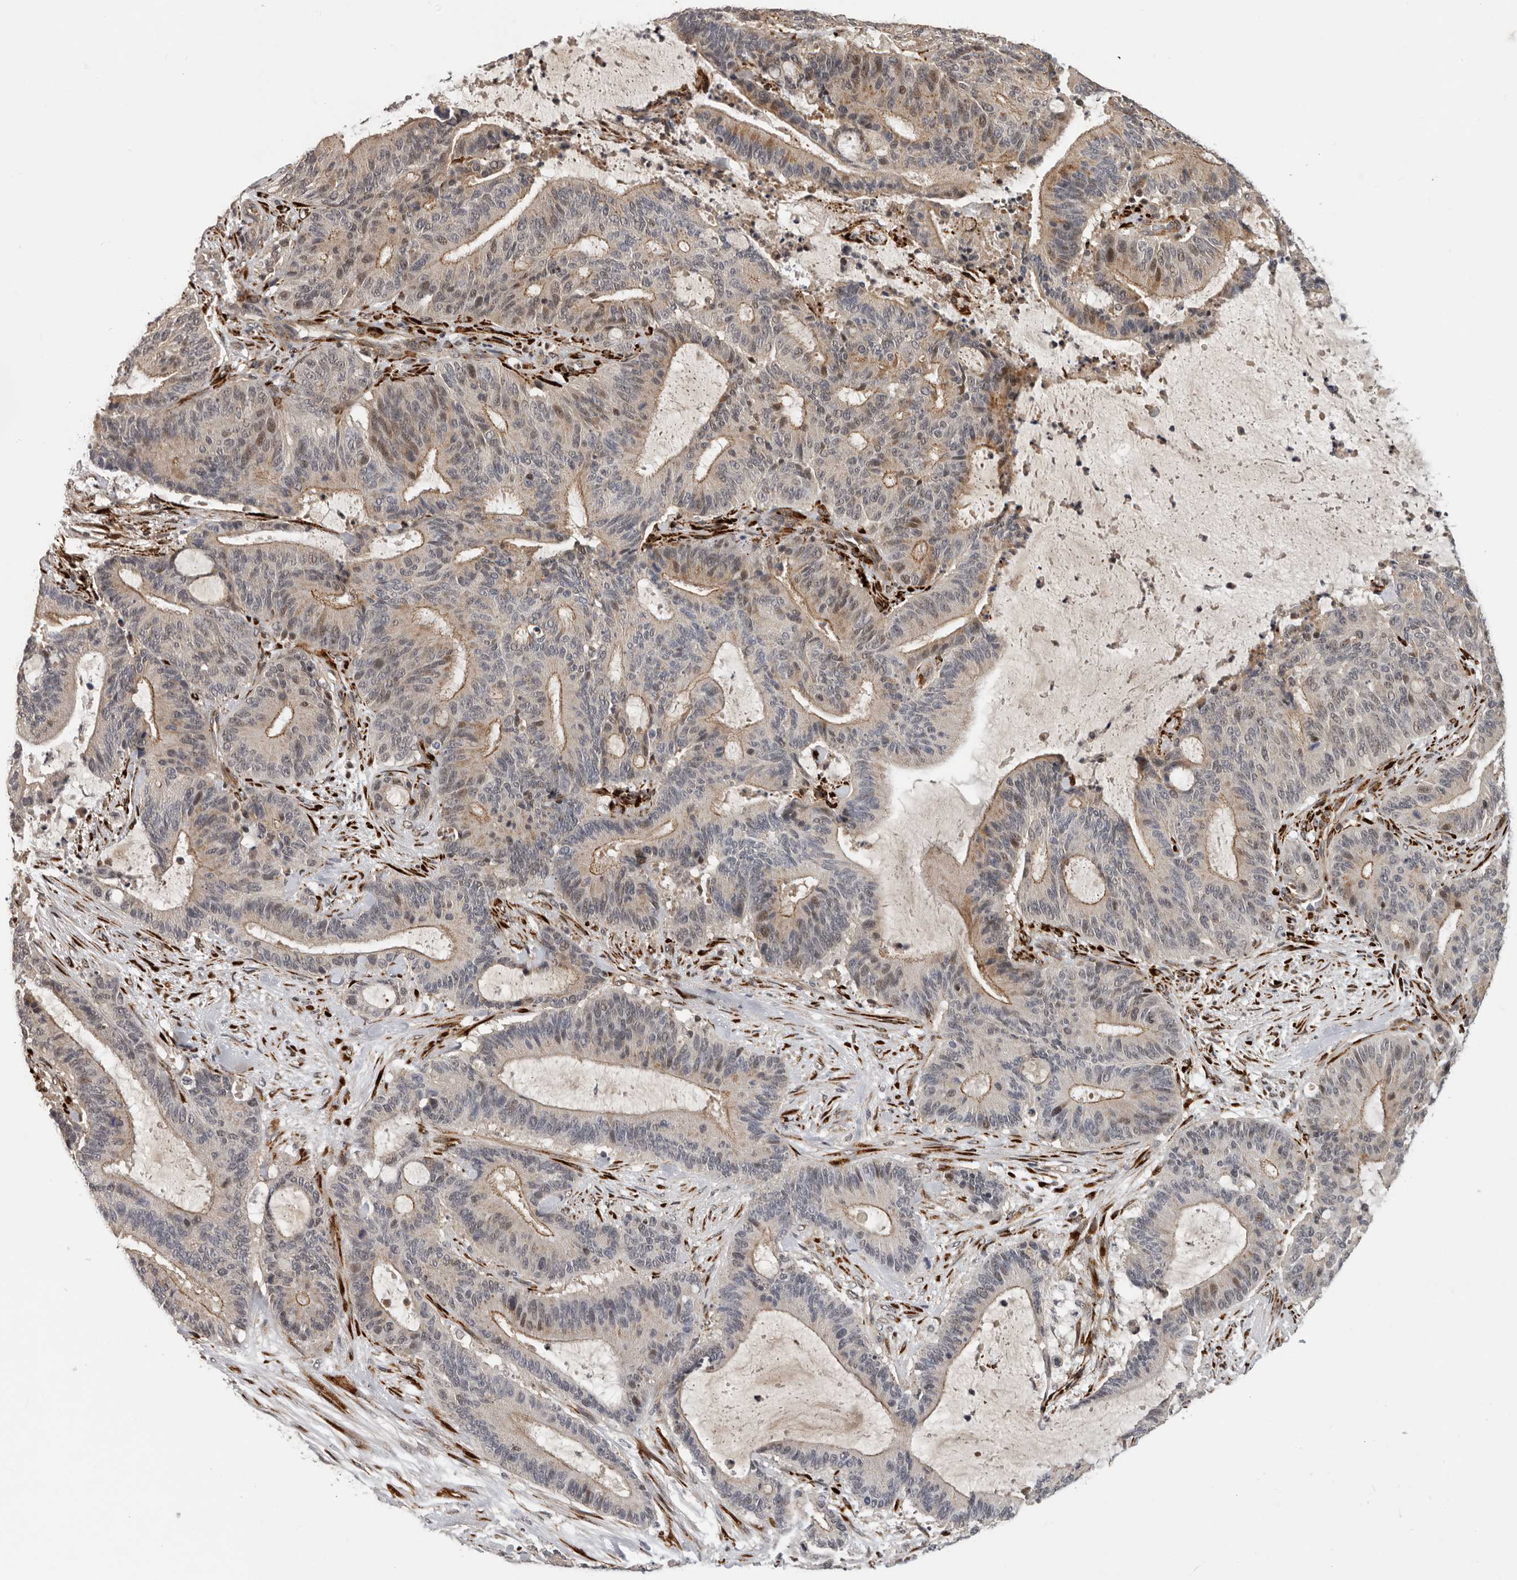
{"staining": {"intensity": "moderate", "quantity": "25%-75%", "location": "cytoplasmic/membranous,nuclear"}, "tissue": "liver cancer", "cell_type": "Tumor cells", "image_type": "cancer", "snomed": [{"axis": "morphology", "description": "Normal tissue, NOS"}, {"axis": "morphology", "description": "Cholangiocarcinoma"}, {"axis": "topography", "description": "Liver"}, {"axis": "topography", "description": "Peripheral nerve tissue"}], "caption": "Liver cancer (cholangiocarcinoma) stained for a protein displays moderate cytoplasmic/membranous and nuclear positivity in tumor cells.", "gene": "HENMT1", "patient": {"sex": "female", "age": 73}}